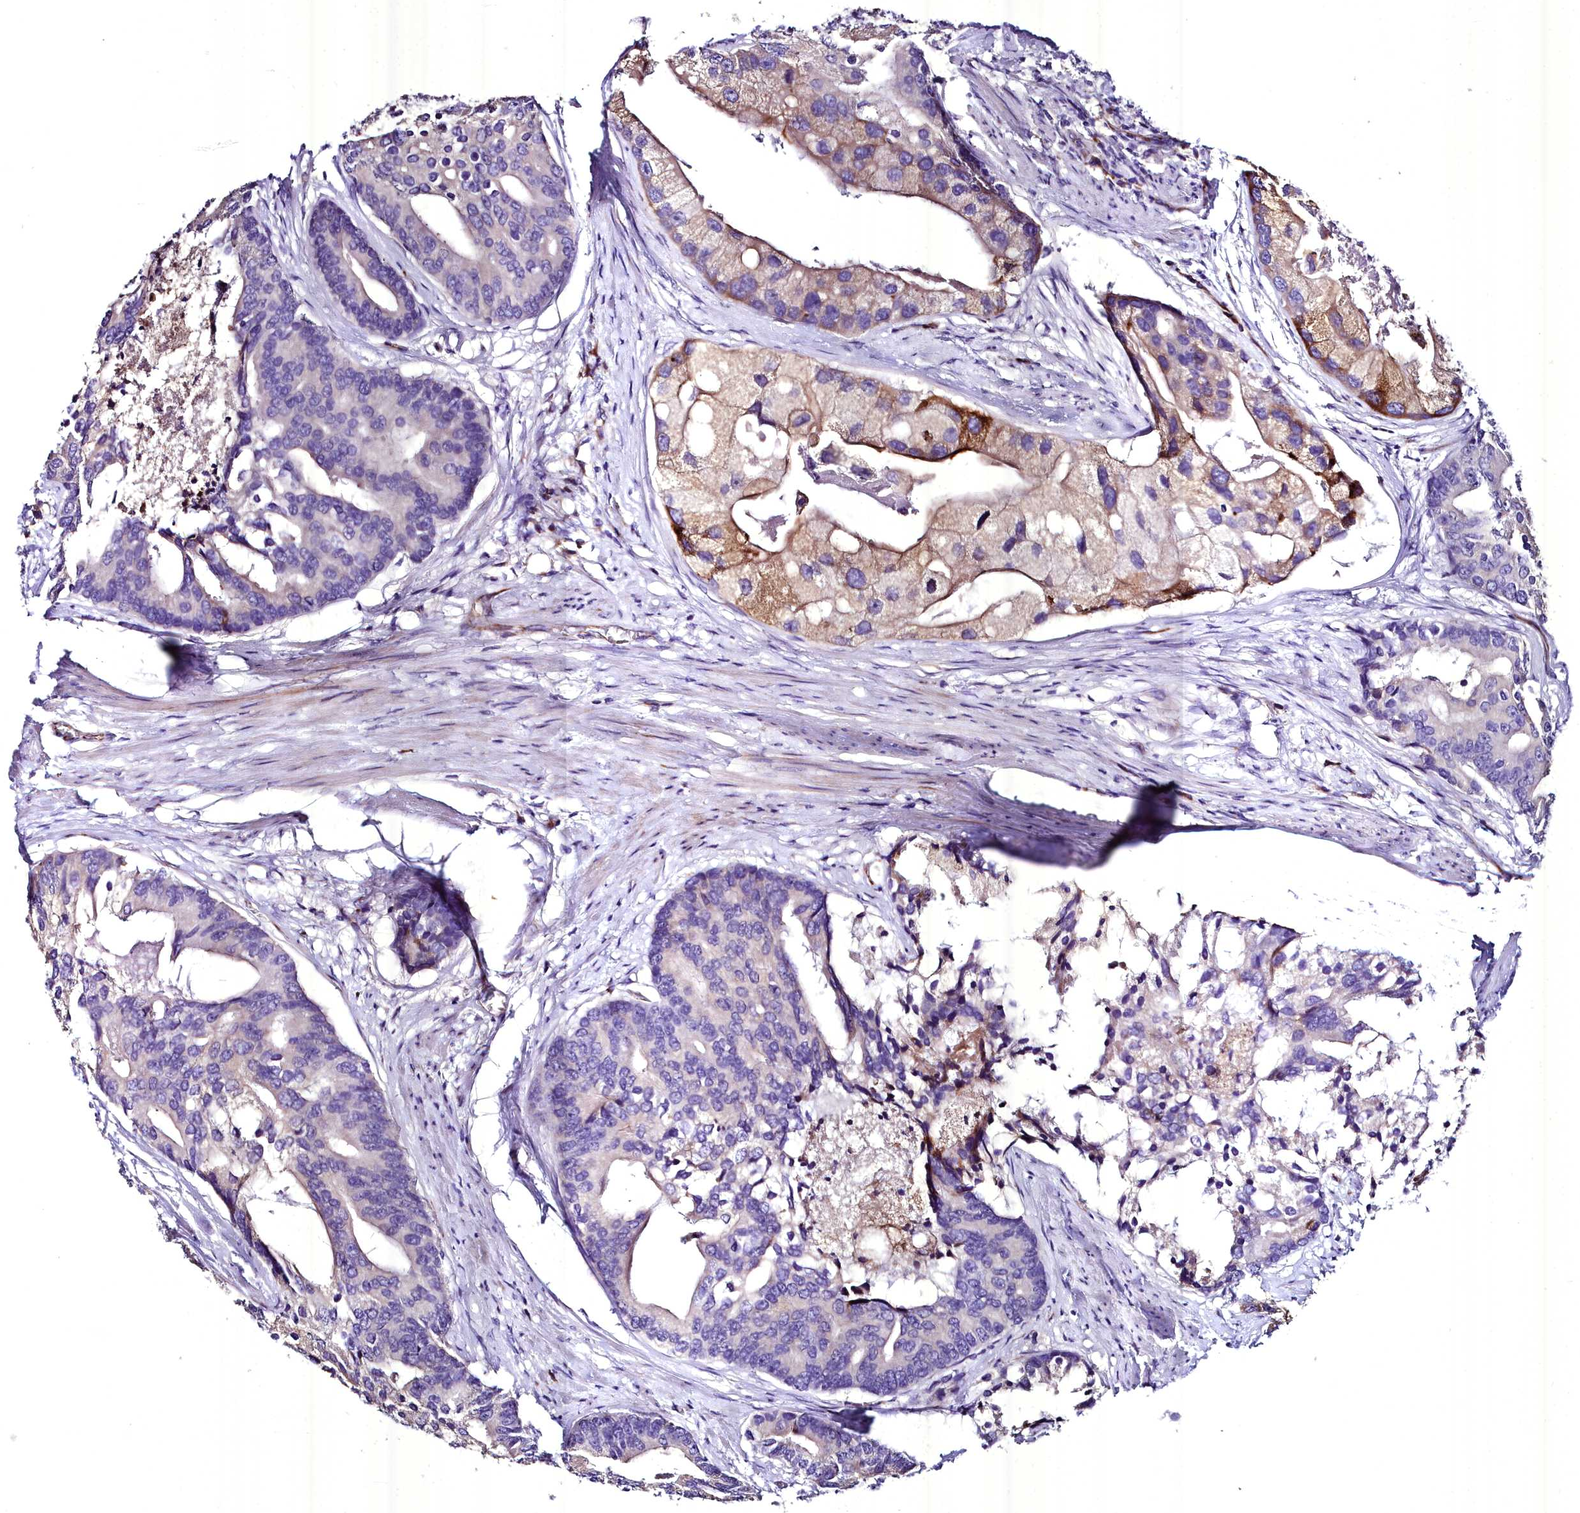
{"staining": {"intensity": "moderate", "quantity": "<25%", "location": "cytoplasmic/membranous"}, "tissue": "prostate cancer", "cell_type": "Tumor cells", "image_type": "cancer", "snomed": [{"axis": "morphology", "description": "Adenocarcinoma, High grade"}, {"axis": "topography", "description": "Prostate"}], "caption": "Immunohistochemical staining of prostate high-grade adenocarcinoma shows moderate cytoplasmic/membranous protein positivity in approximately <25% of tumor cells.", "gene": "MS4A18", "patient": {"sex": "male", "age": 62}}